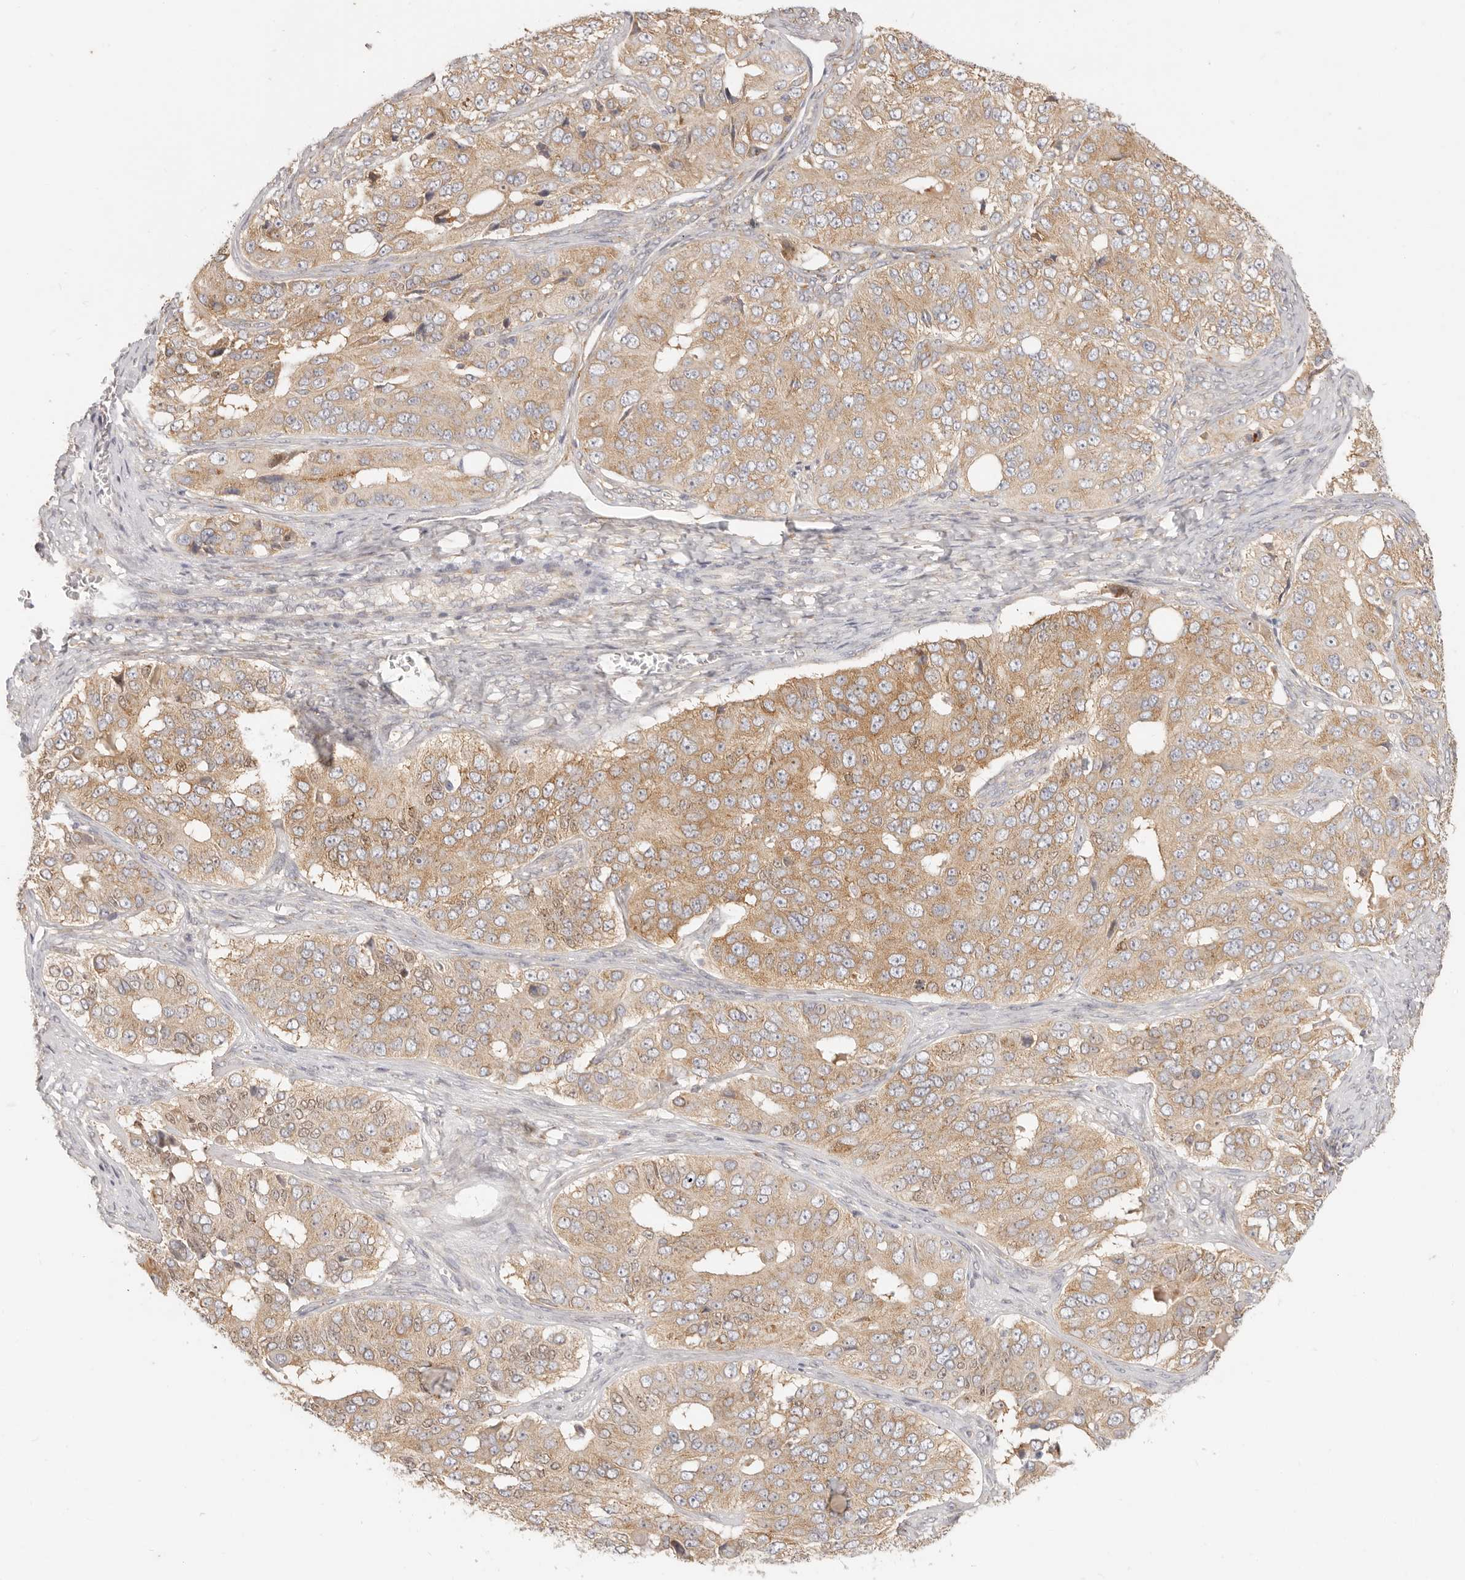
{"staining": {"intensity": "moderate", "quantity": "25%-75%", "location": "cytoplasmic/membranous"}, "tissue": "ovarian cancer", "cell_type": "Tumor cells", "image_type": "cancer", "snomed": [{"axis": "morphology", "description": "Carcinoma, endometroid"}, {"axis": "topography", "description": "Ovary"}], "caption": "A medium amount of moderate cytoplasmic/membranous positivity is identified in approximately 25%-75% of tumor cells in endometroid carcinoma (ovarian) tissue.", "gene": "PABPC4", "patient": {"sex": "female", "age": 51}}